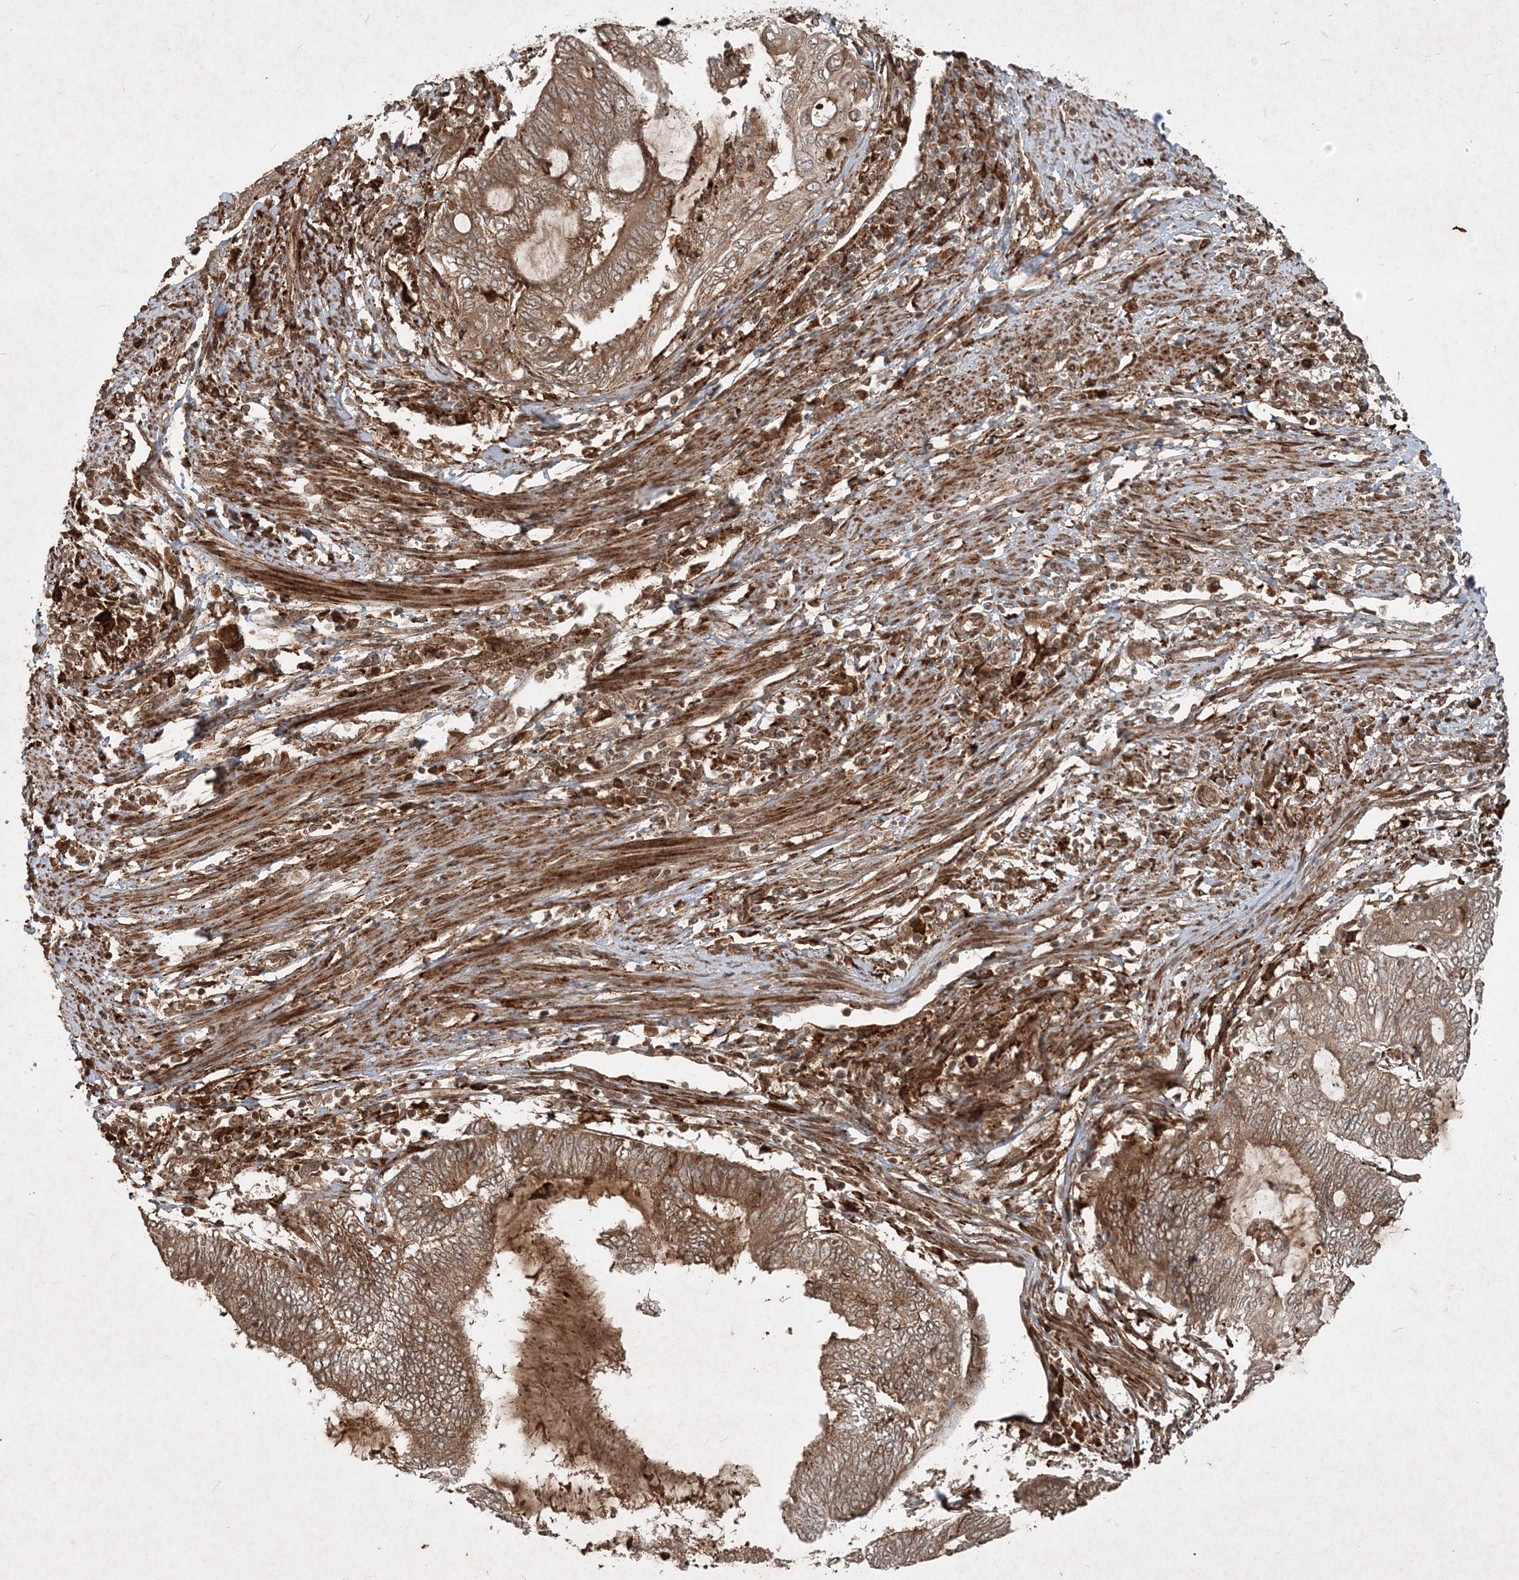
{"staining": {"intensity": "moderate", "quantity": ">75%", "location": "cytoplasmic/membranous"}, "tissue": "endometrial cancer", "cell_type": "Tumor cells", "image_type": "cancer", "snomed": [{"axis": "morphology", "description": "Adenocarcinoma, NOS"}, {"axis": "topography", "description": "Uterus"}, {"axis": "topography", "description": "Endometrium"}], "caption": "A medium amount of moderate cytoplasmic/membranous expression is appreciated in approximately >75% of tumor cells in endometrial cancer (adenocarcinoma) tissue. (DAB (3,3'-diaminobenzidine) = brown stain, brightfield microscopy at high magnification).", "gene": "NARS1", "patient": {"sex": "female", "age": 70}}